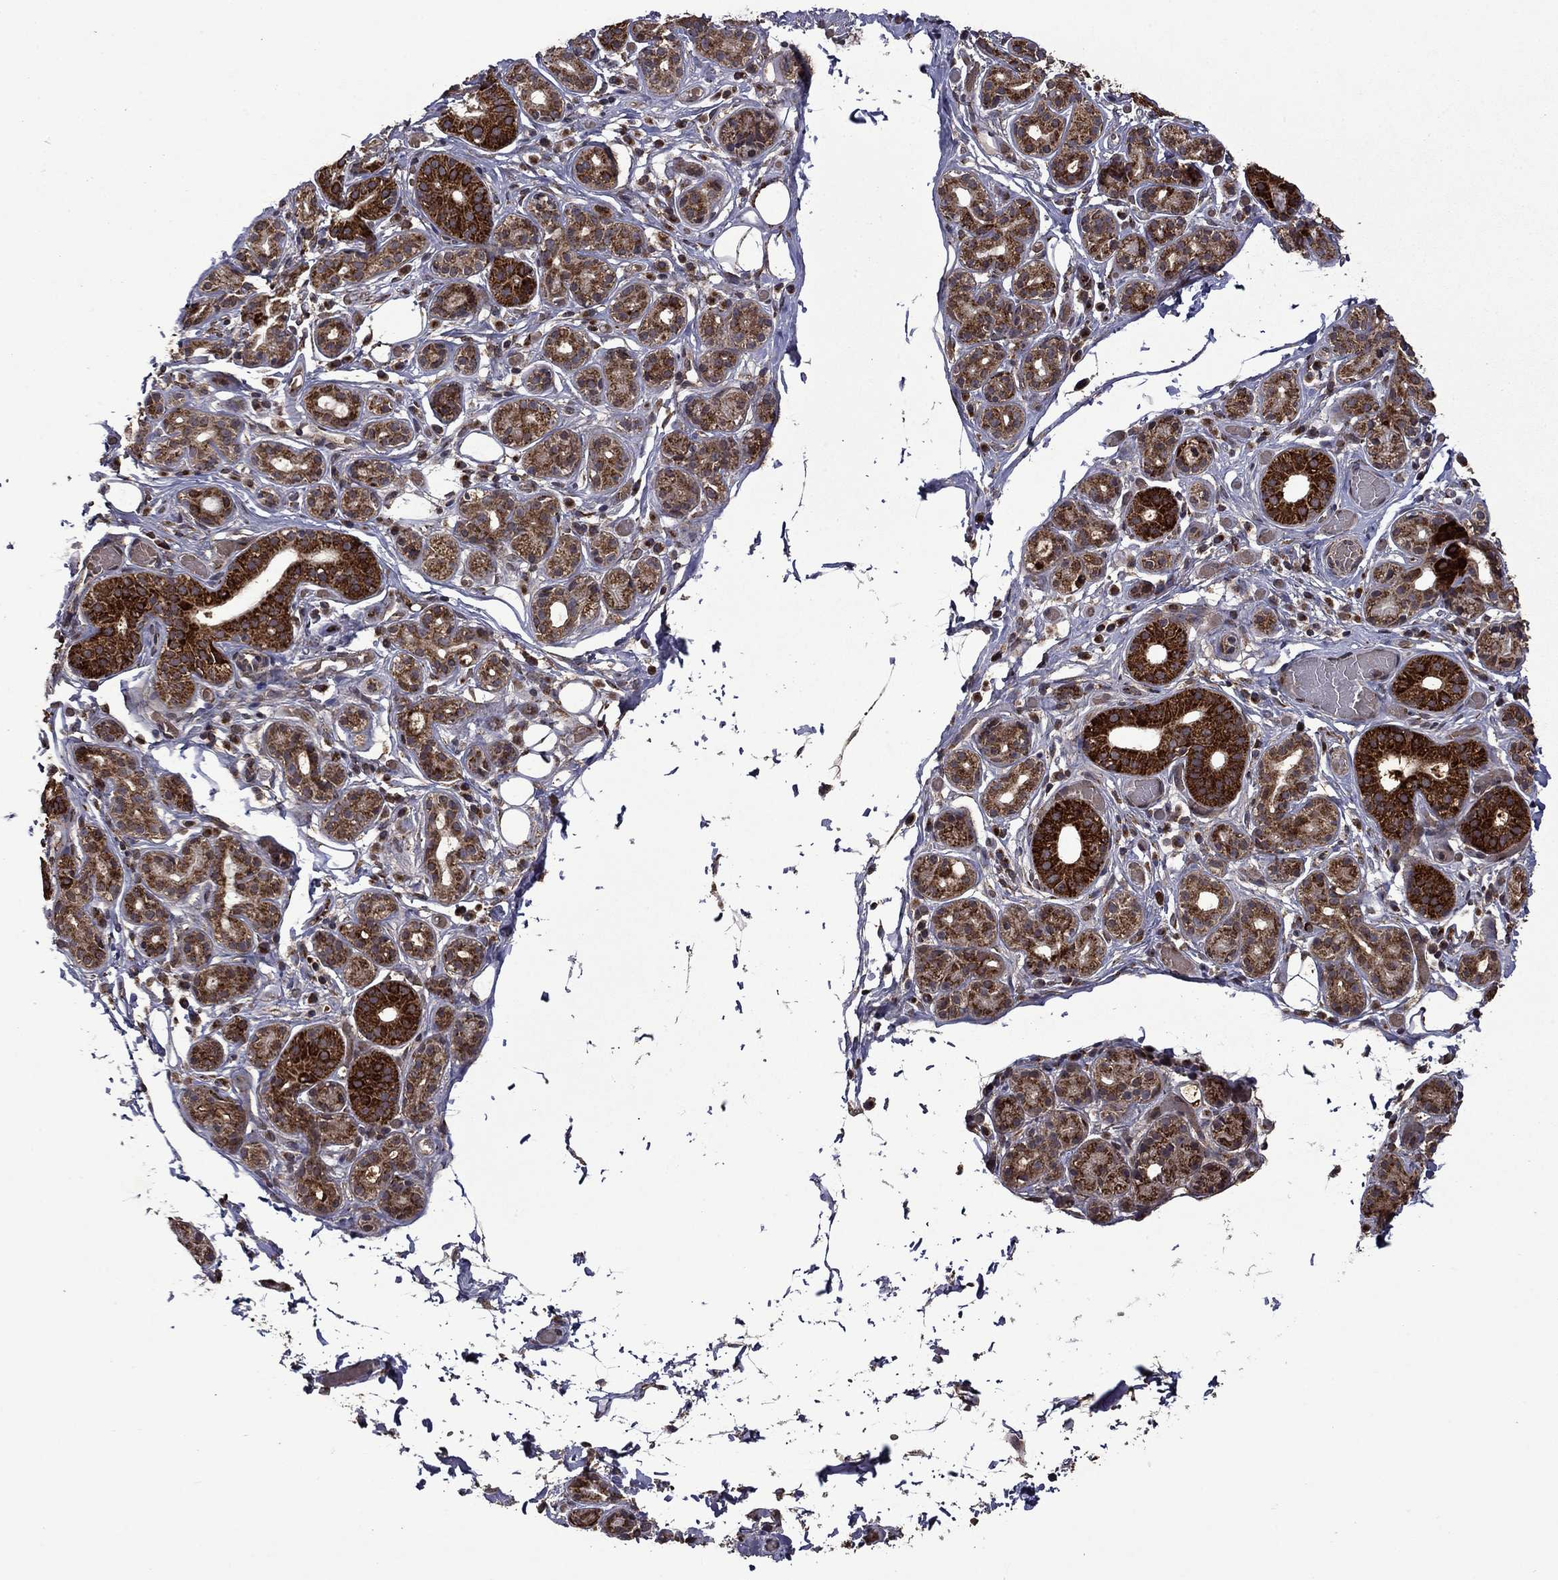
{"staining": {"intensity": "strong", "quantity": "25%-75%", "location": "cytoplasmic/membranous"}, "tissue": "salivary gland", "cell_type": "Glandular cells", "image_type": "normal", "snomed": [{"axis": "morphology", "description": "Normal tissue, NOS"}, {"axis": "topography", "description": "Salivary gland"}, {"axis": "topography", "description": "Peripheral nerve tissue"}], "caption": "Brown immunohistochemical staining in benign human salivary gland displays strong cytoplasmic/membranous expression in approximately 25%-75% of glandular cells. (IHC, brightfield microscopy, high magnification).", "gene": "ITM2B", "patient": {"sex": "male", "age": 71}}